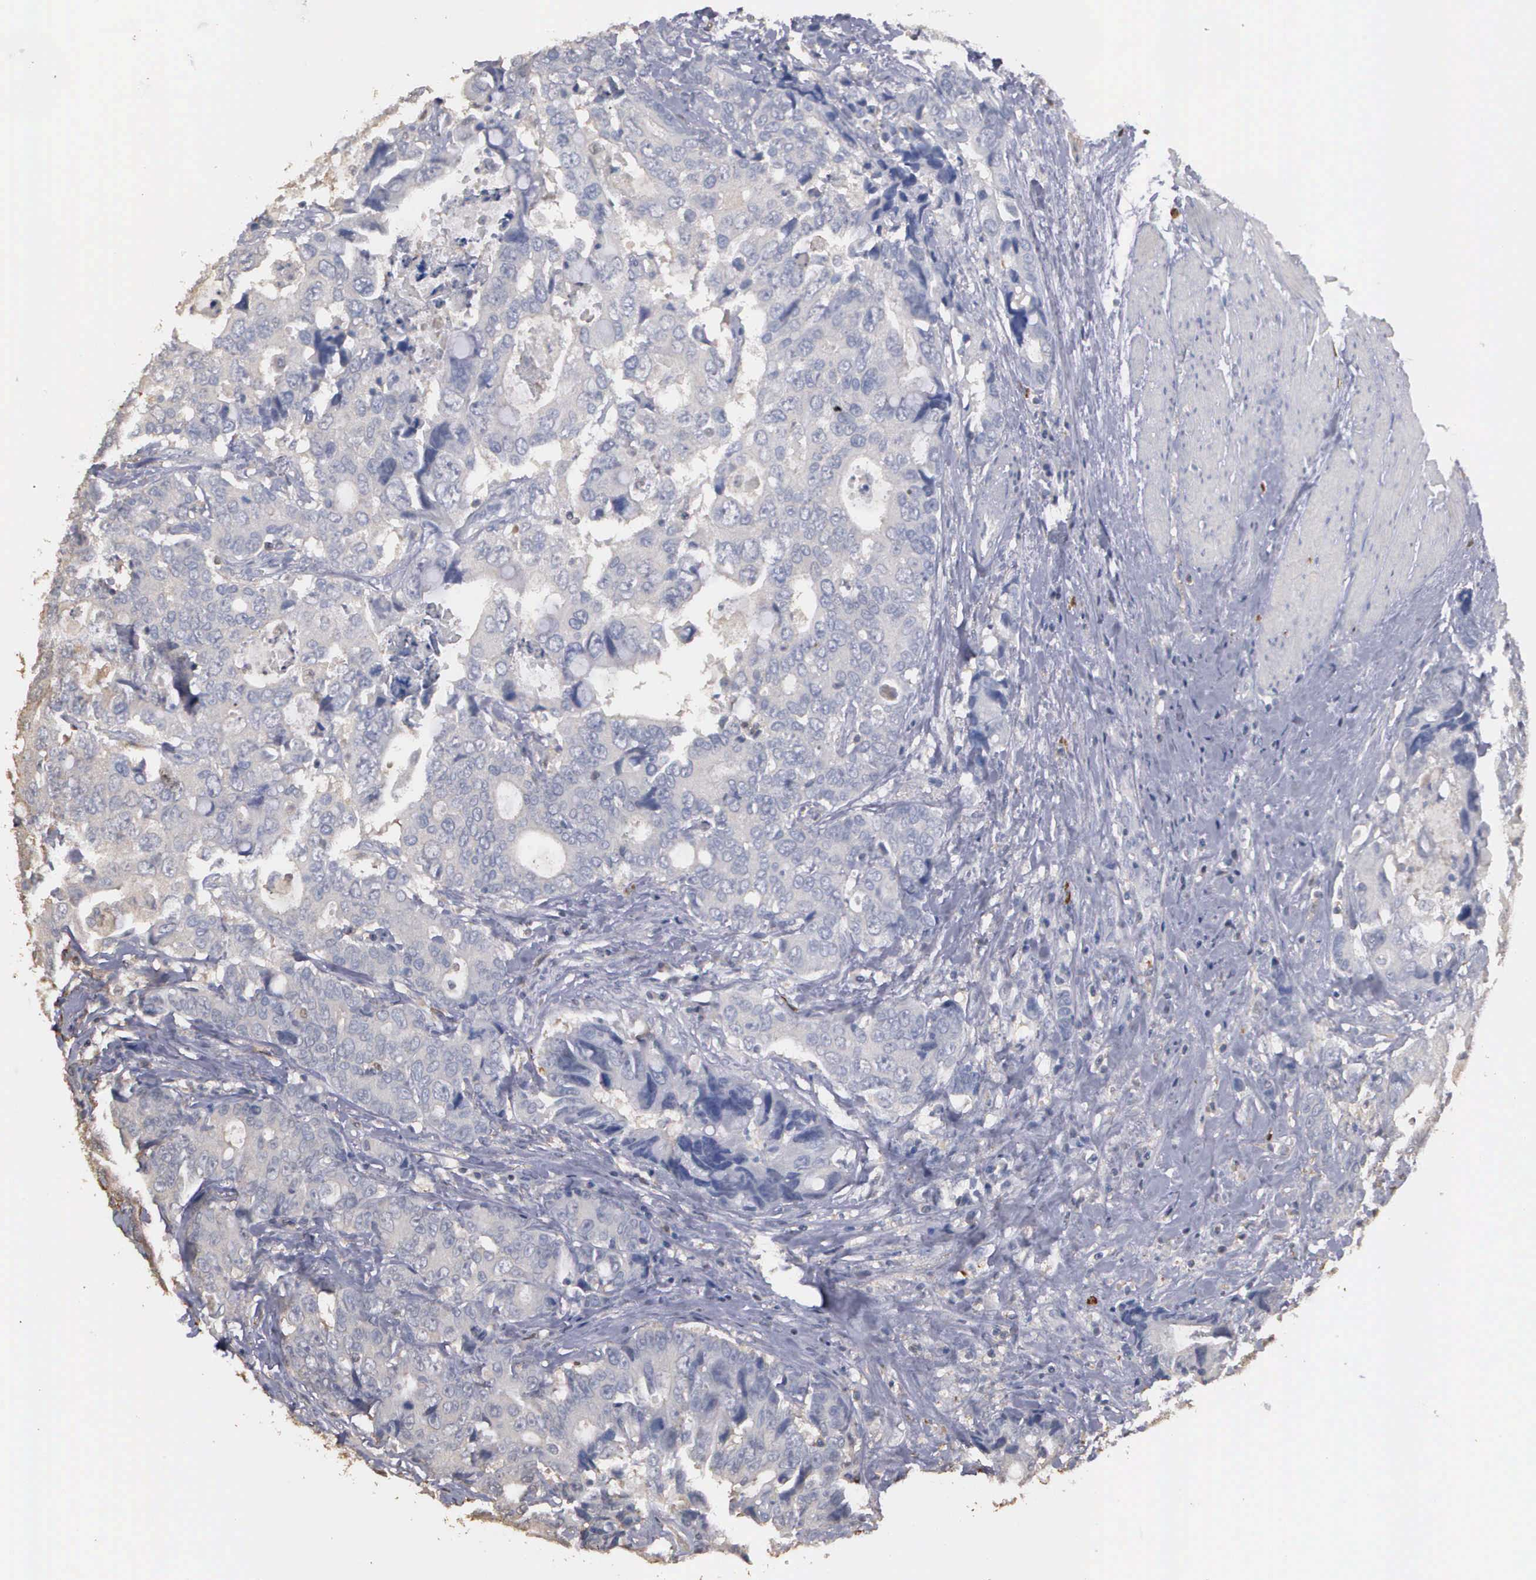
{"staining": {"intensity": "negative", "quantity": "none", "location": "none"}, "tissue": "colorectal cancer", "cell_type": "Tumor cells", "image_type": "cancer", "snomed": [{"axis": "morphology", "description": "Adenocarcinoma, NOS"}, {"axis": "topography", "description": "Rectum"}], "caption": "Immunohistochemistry (IHC) micrograph of human adenocarcinoma (colorectal) stained for a protein (brown), which shows no expression in tumor cells.", "gene": "ENO3", "patient": {"sex": "female", "age": 67}}